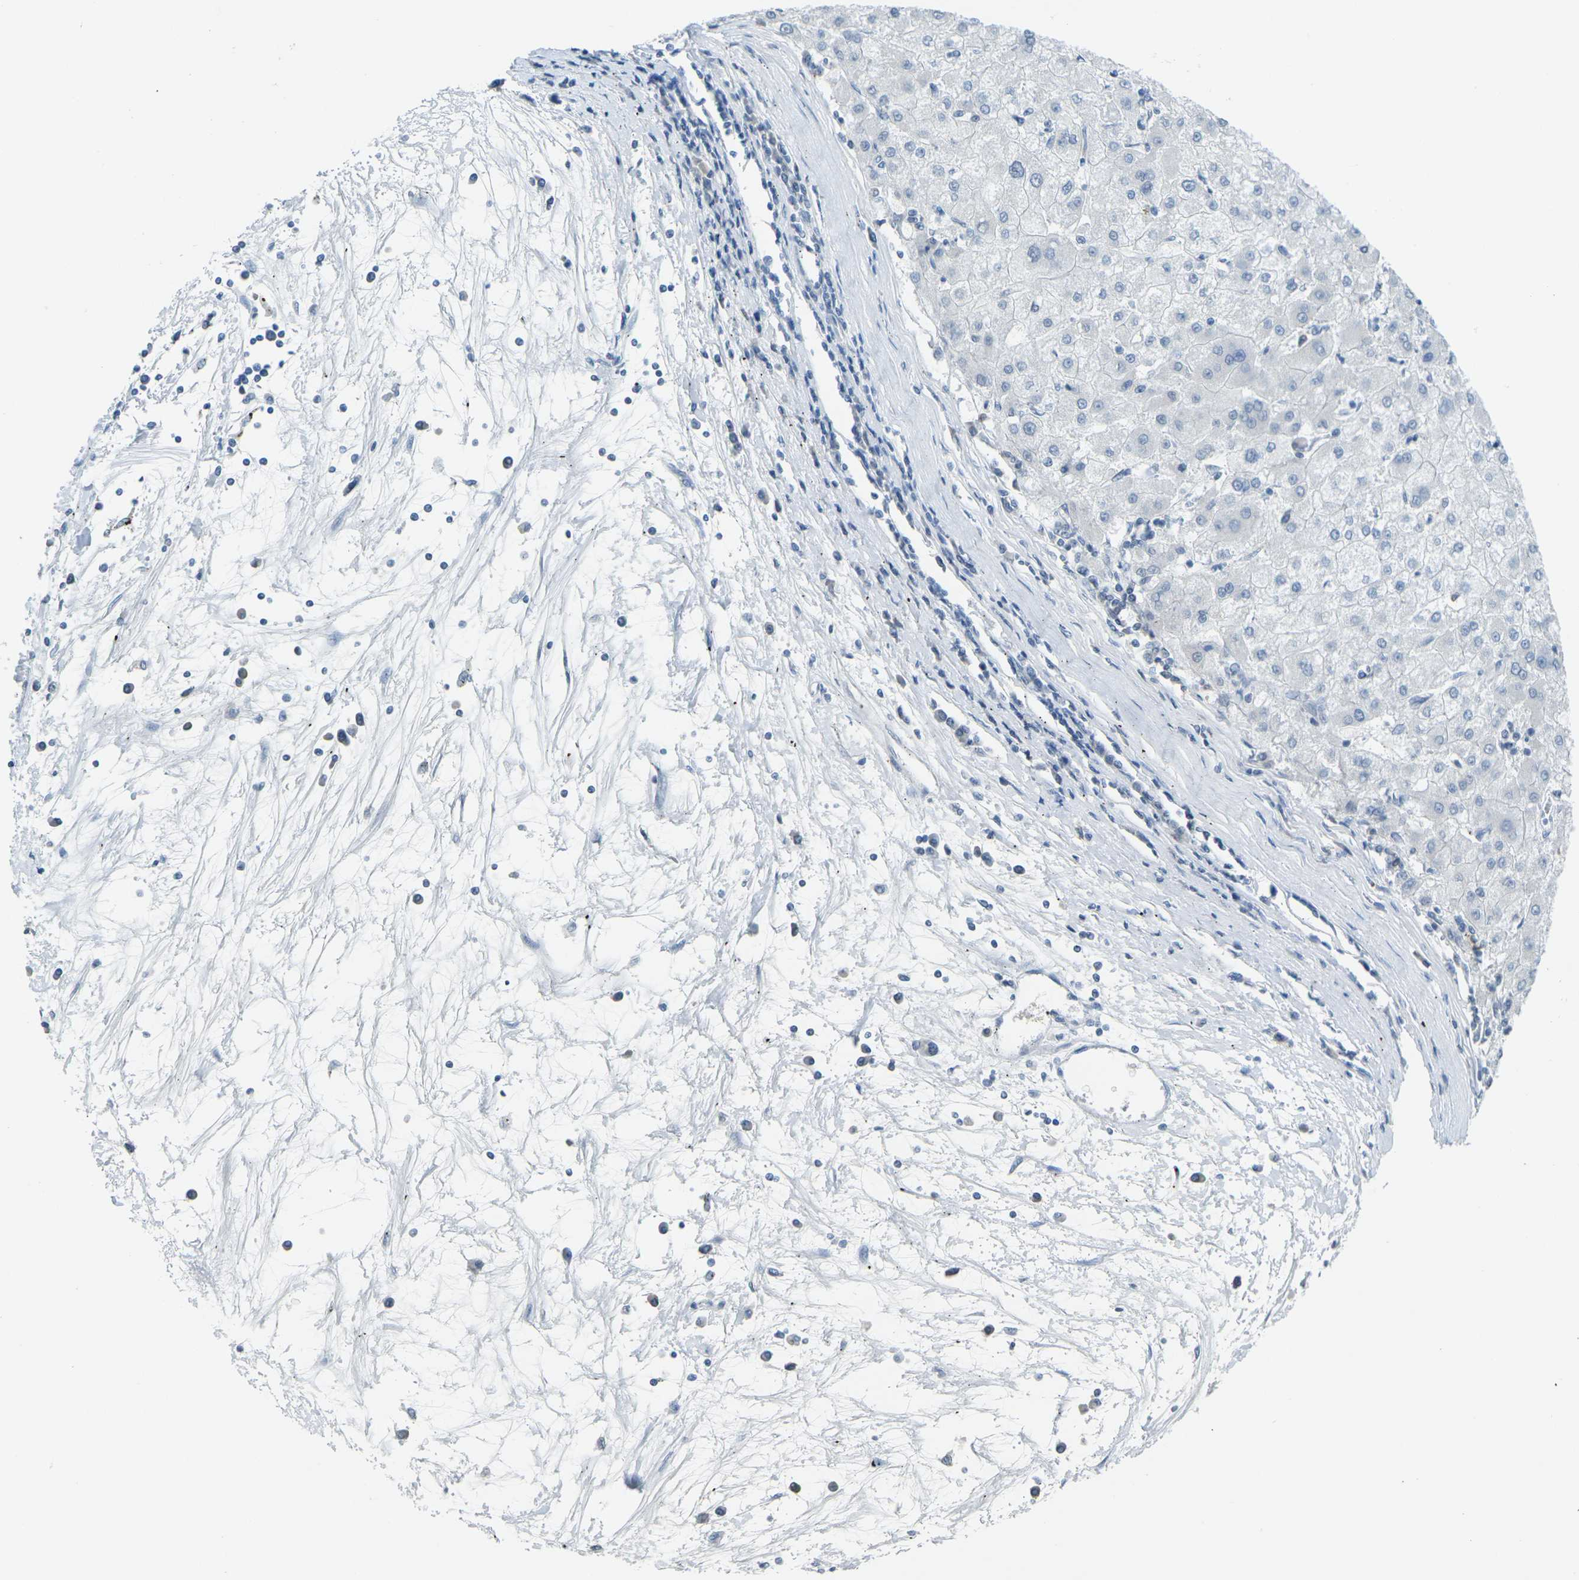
{"staining": {"intensity": "negative", "quantity": "none", "location": "none"}, "tissue": "liver cancer", "cell_type": "Tumor cells", "image_type": "cancer", "snomed": [{"axis": "morphology", "description": "Carcinoma, Hepatocellular, NOS"}, {"axis": "topography", "description": "Liver"}], "caption": "Immunohistochemical staining of liver cancer demonstrates no significant positivity in tumor cells.", "gene": "SPTBN2", "patient": {"sex": "male", "age": 72}}